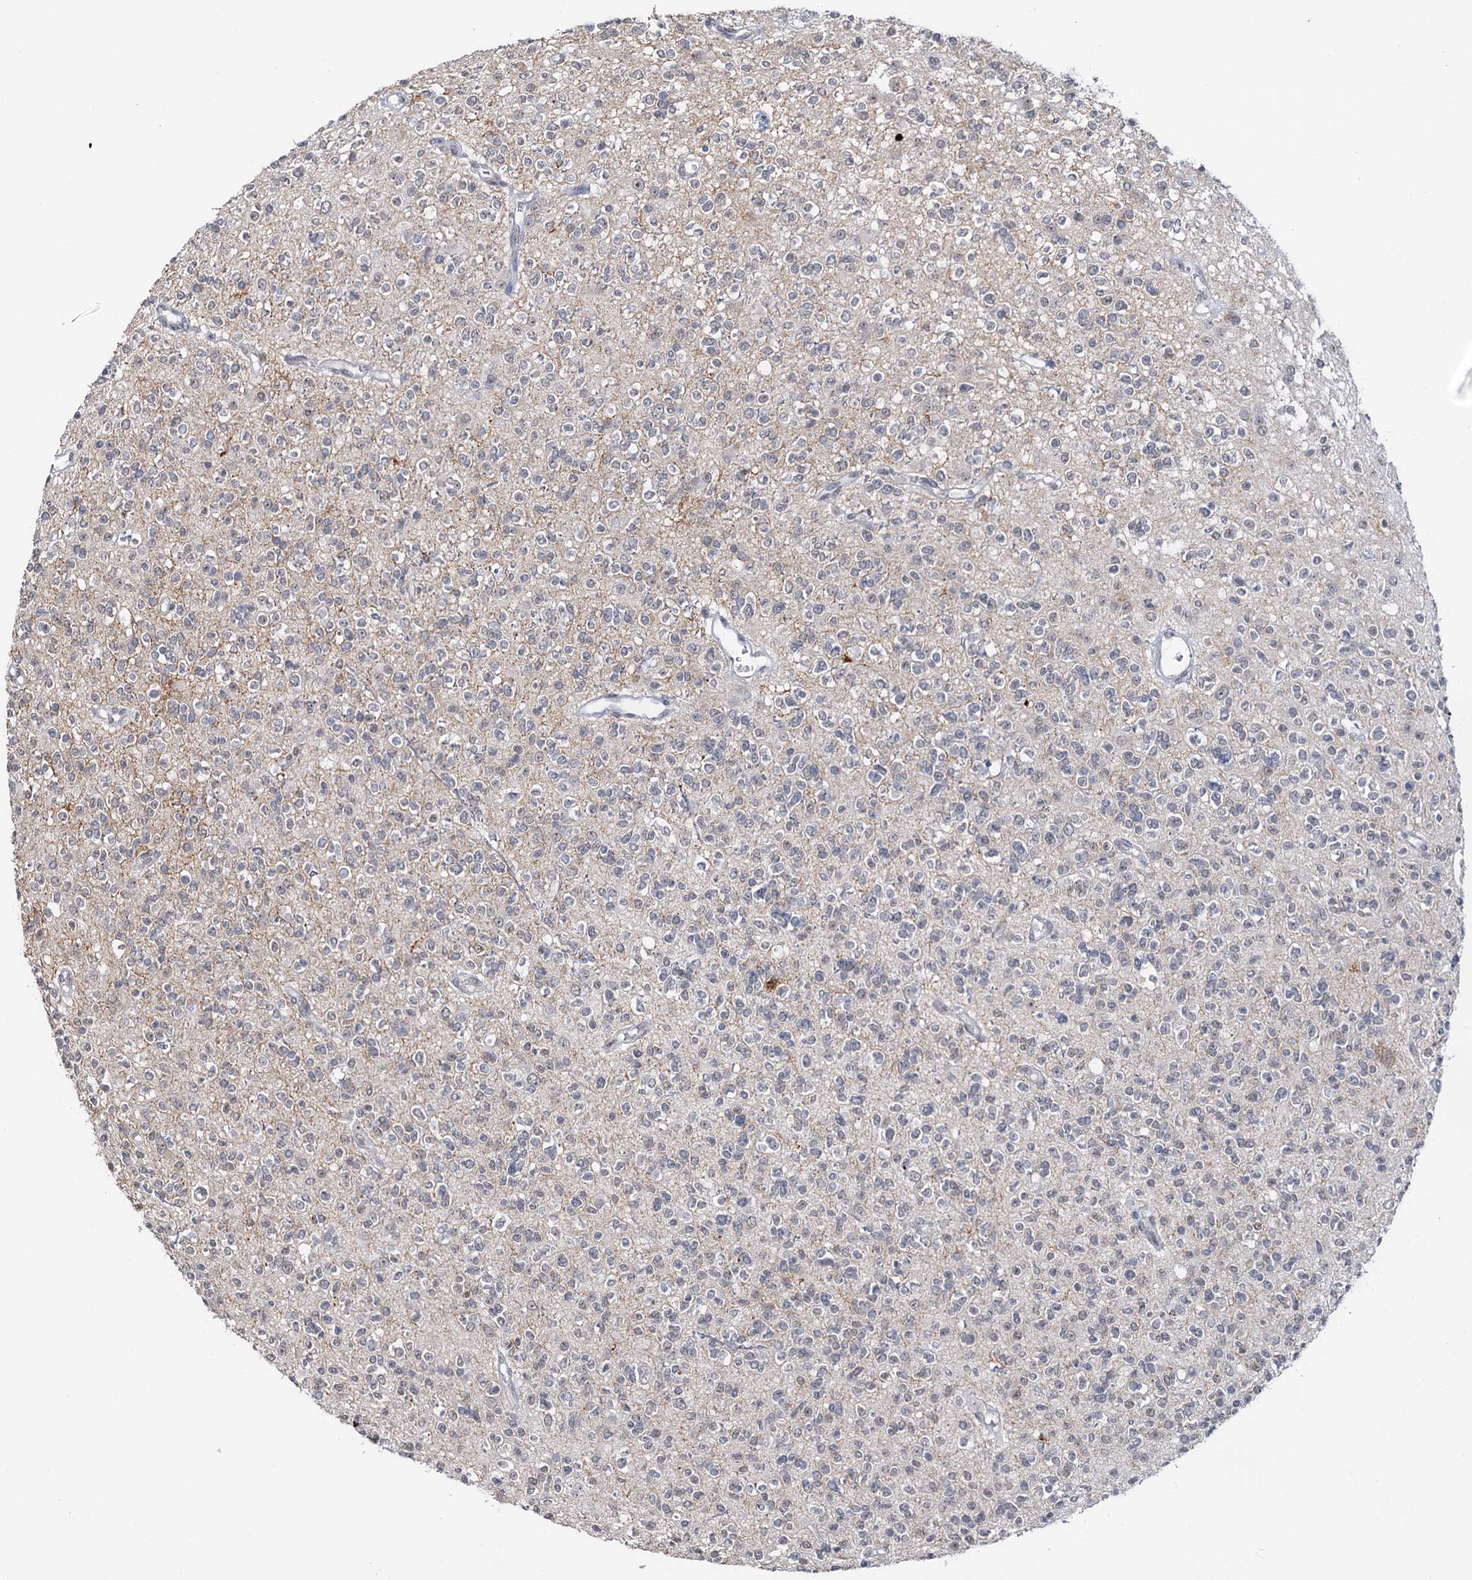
{"staining": {"intensity": "negative", "quantity": "none", "location": "none"}, "tissue": "glioma", "cell_type": "Tumor cells", "image_type": "cancer", "snomed": [{"axis": "morphology", "description": "Glioma, malignant, High grade"}, {"axis": "topography", "description": "Brain"}], "caption": "Tumor cells show no significant protein staining in malignant glioma (high-grade).", "gene": "NAT10", "patient": {"sex": "male", "age": 34}}